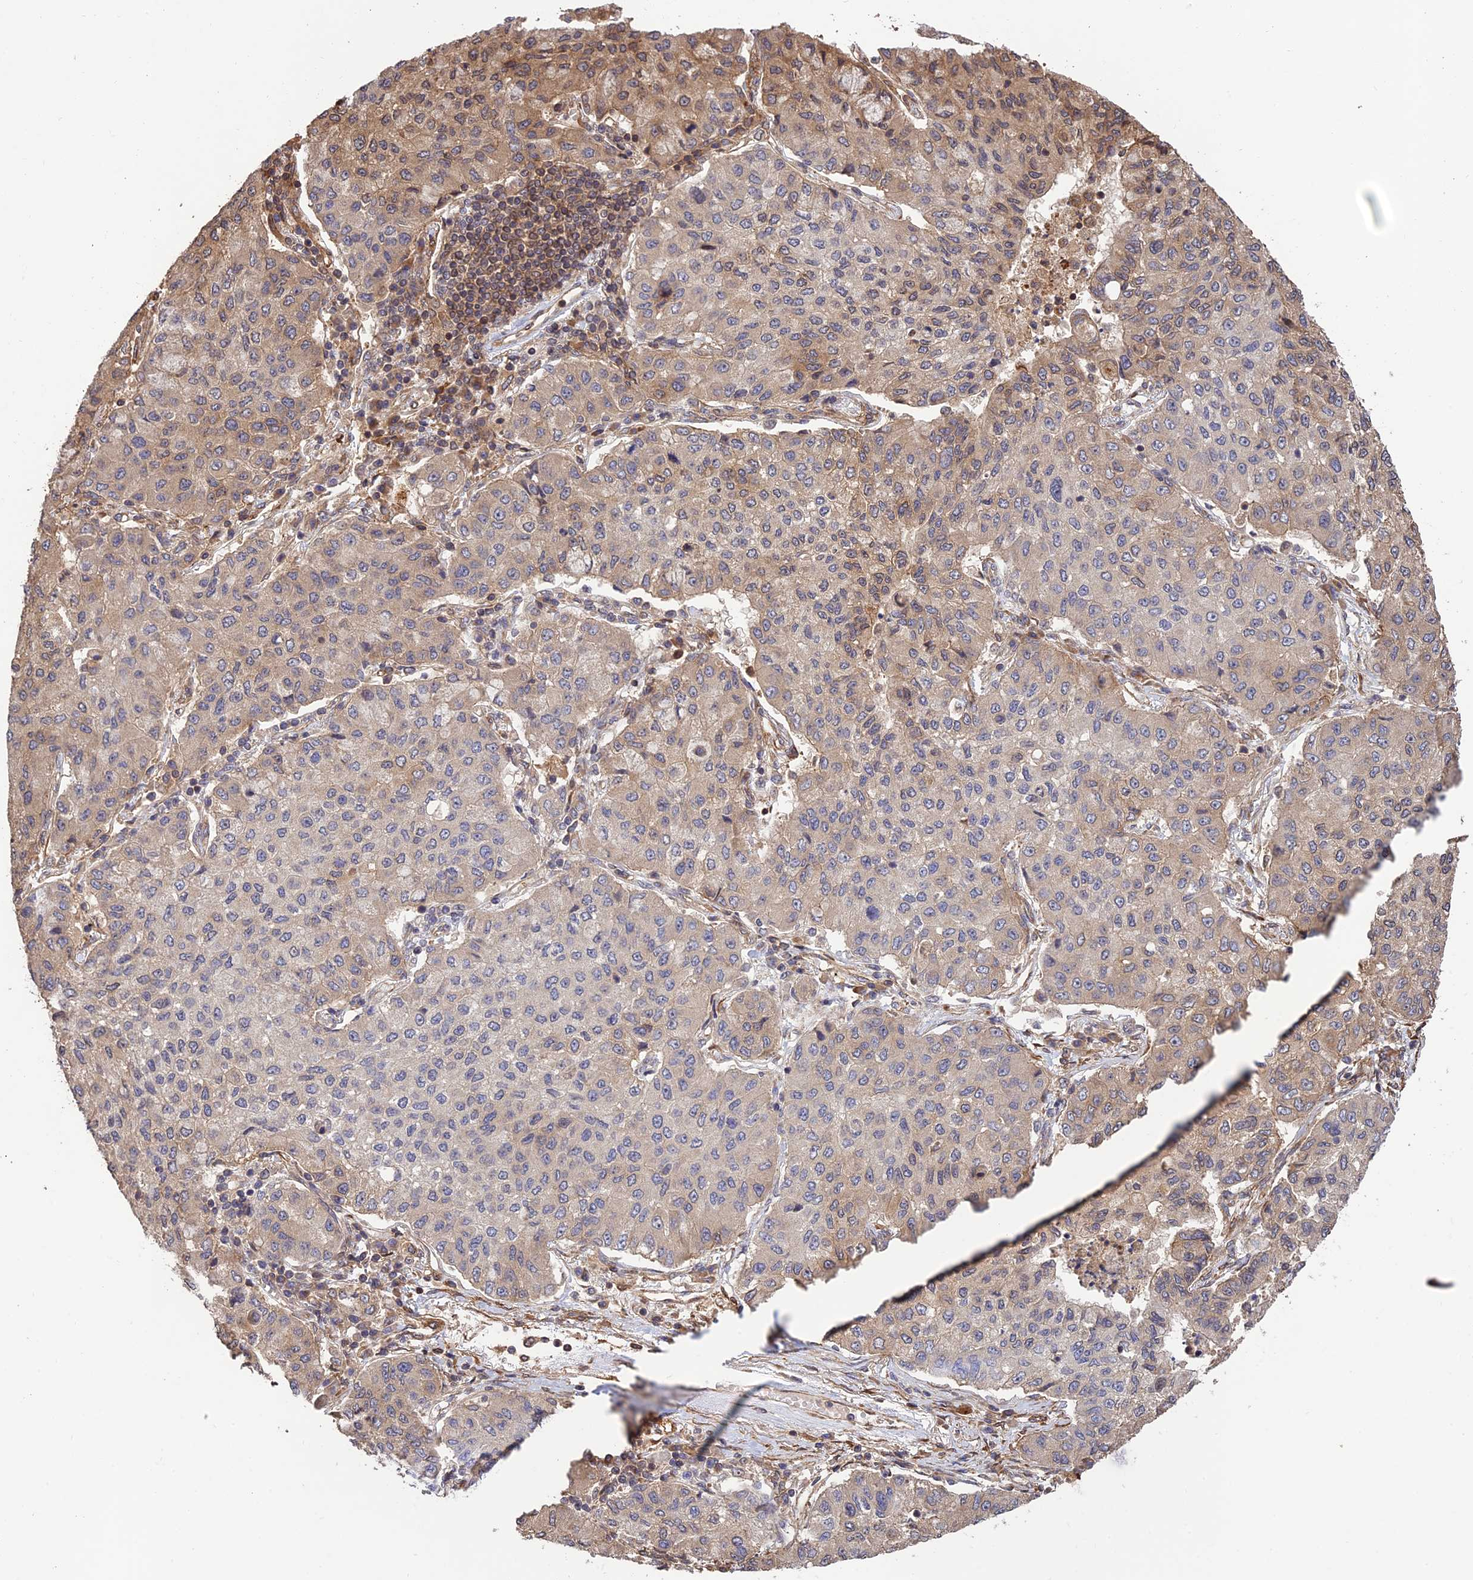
{"staining": {"intensity": "moderate", "quantity": "<25%", "location": "cytoplasmic/membranous"}, "tissue": "lung cancer", "cell_type": "Tumor cells", "image_type": "cancer", "snomed": [{"axis": "morphology", "description": "Squamous cell carcinoma, NOS"}, {"axis": "topography", "description": "Lung"}], "caption": "IHC (DAB) staining of squamous cell carcinoma (lung) exhibits moderate cytoplasmic/membranous protein staining in approximately <25% of tumor cells.", "gene": "CREBL2", "patient": {"sex": "male", "age": 74}}